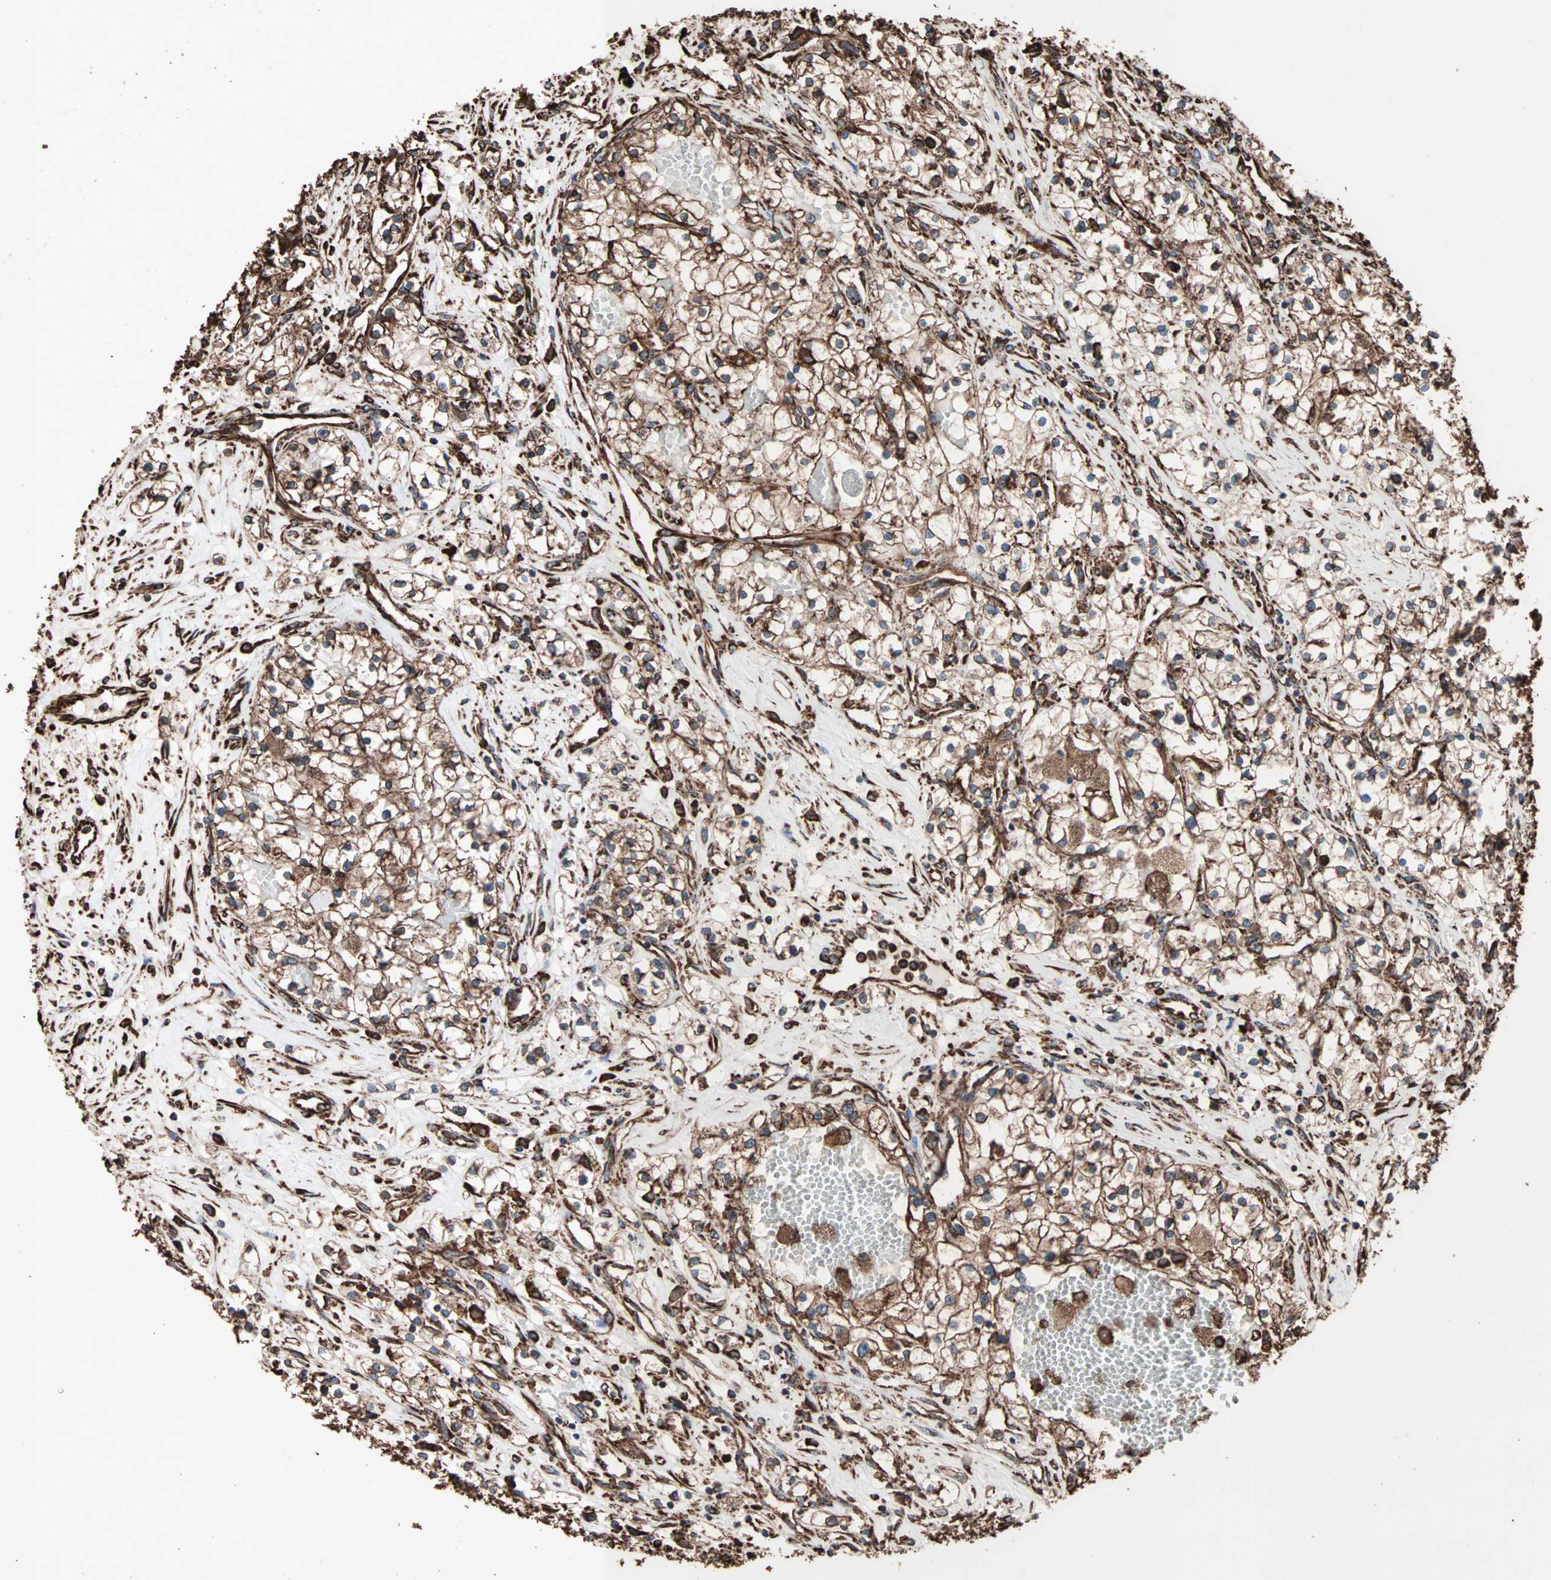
{"staining": {"intensity": "strong", "quantity": ">75%", "location": "cytoplasmic/membranous"}, "tissue": "renal cancer", "cell_type": "Tumor cells", "image_type": "cancer", "snomed": [{"axis": "morphology", "description": "Adenocarcinoma, NOS"}, {"axis": "topography", "description": "Kidney"}], "caption": "Renal adenocarcinoma was stained to show a protein in brown. There is high levels of strong cytoplasmic/membranous expression in approximately >75% of tumor cells. Ihc stains the protein of interest in brown and the nuclei are stained blue.", "gene": "HSP90B1", "patient": {"sex": "male", "age": 68}}